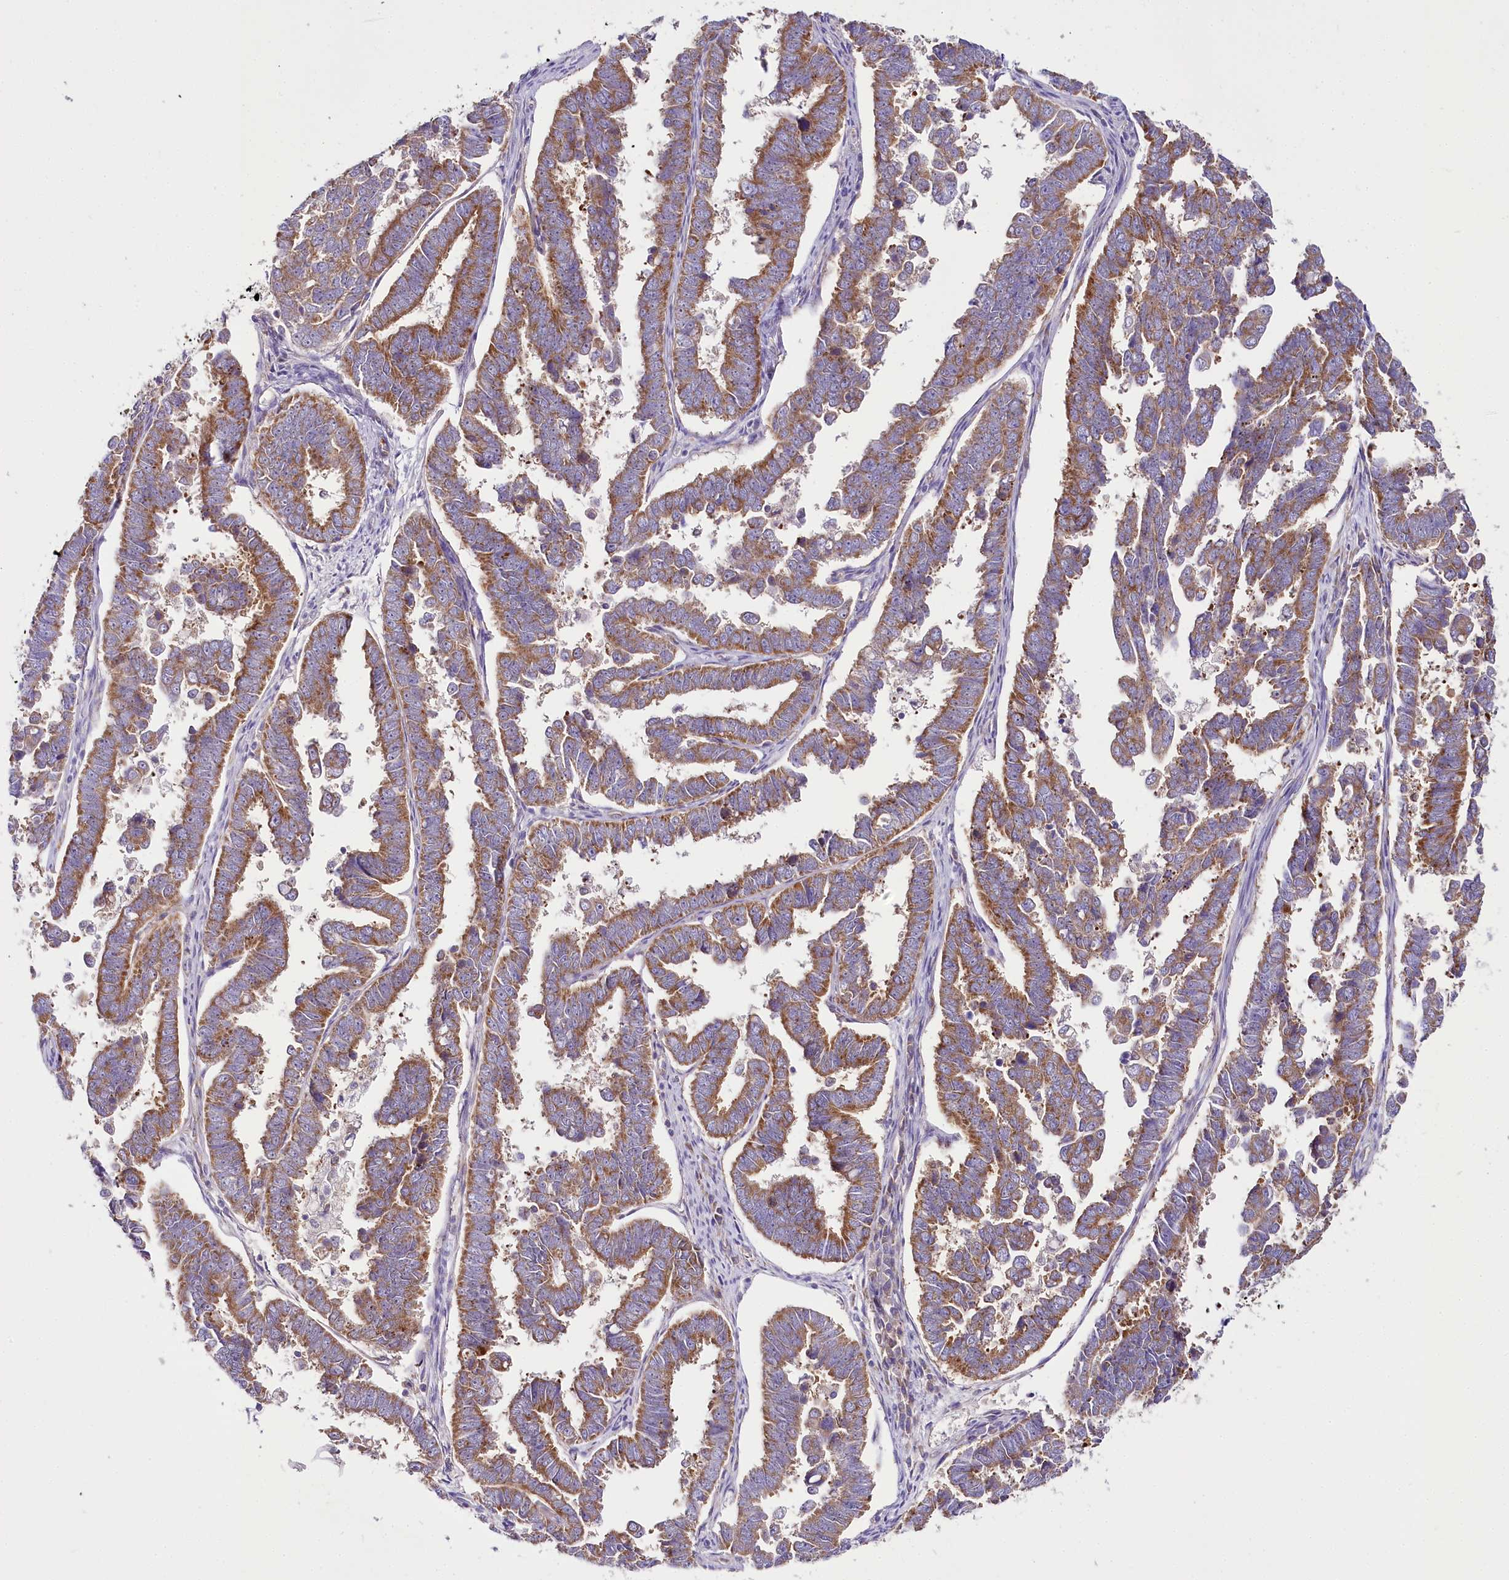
{"staining": {"intensity": "moderate", "quantity": ">75%", "location": "cytoplasmic/membranous"}, "tissue": "endometrial cancer", "cell_type": "Tumor cells", "image_type": "cancer", "snomed": [{"axis": "morphology", "description": "Adenocarcinoma, NOS"}, {"axis": "topography", "description": "Endometrium"}], "caption": "Immunohistochemistry (IHC) histopathology image of neoplastic tissue: human endometrial cancer stained using immunohistochemistry (IHC) displays medium levels of moderate protein expression localized specifically in the cytoplasmic/membranous of tumor cells, appearing as a cytoplasmic/membranous brown color.", "gene": "THUMPD3", "patient": {"sex": "female", "age": 75}}